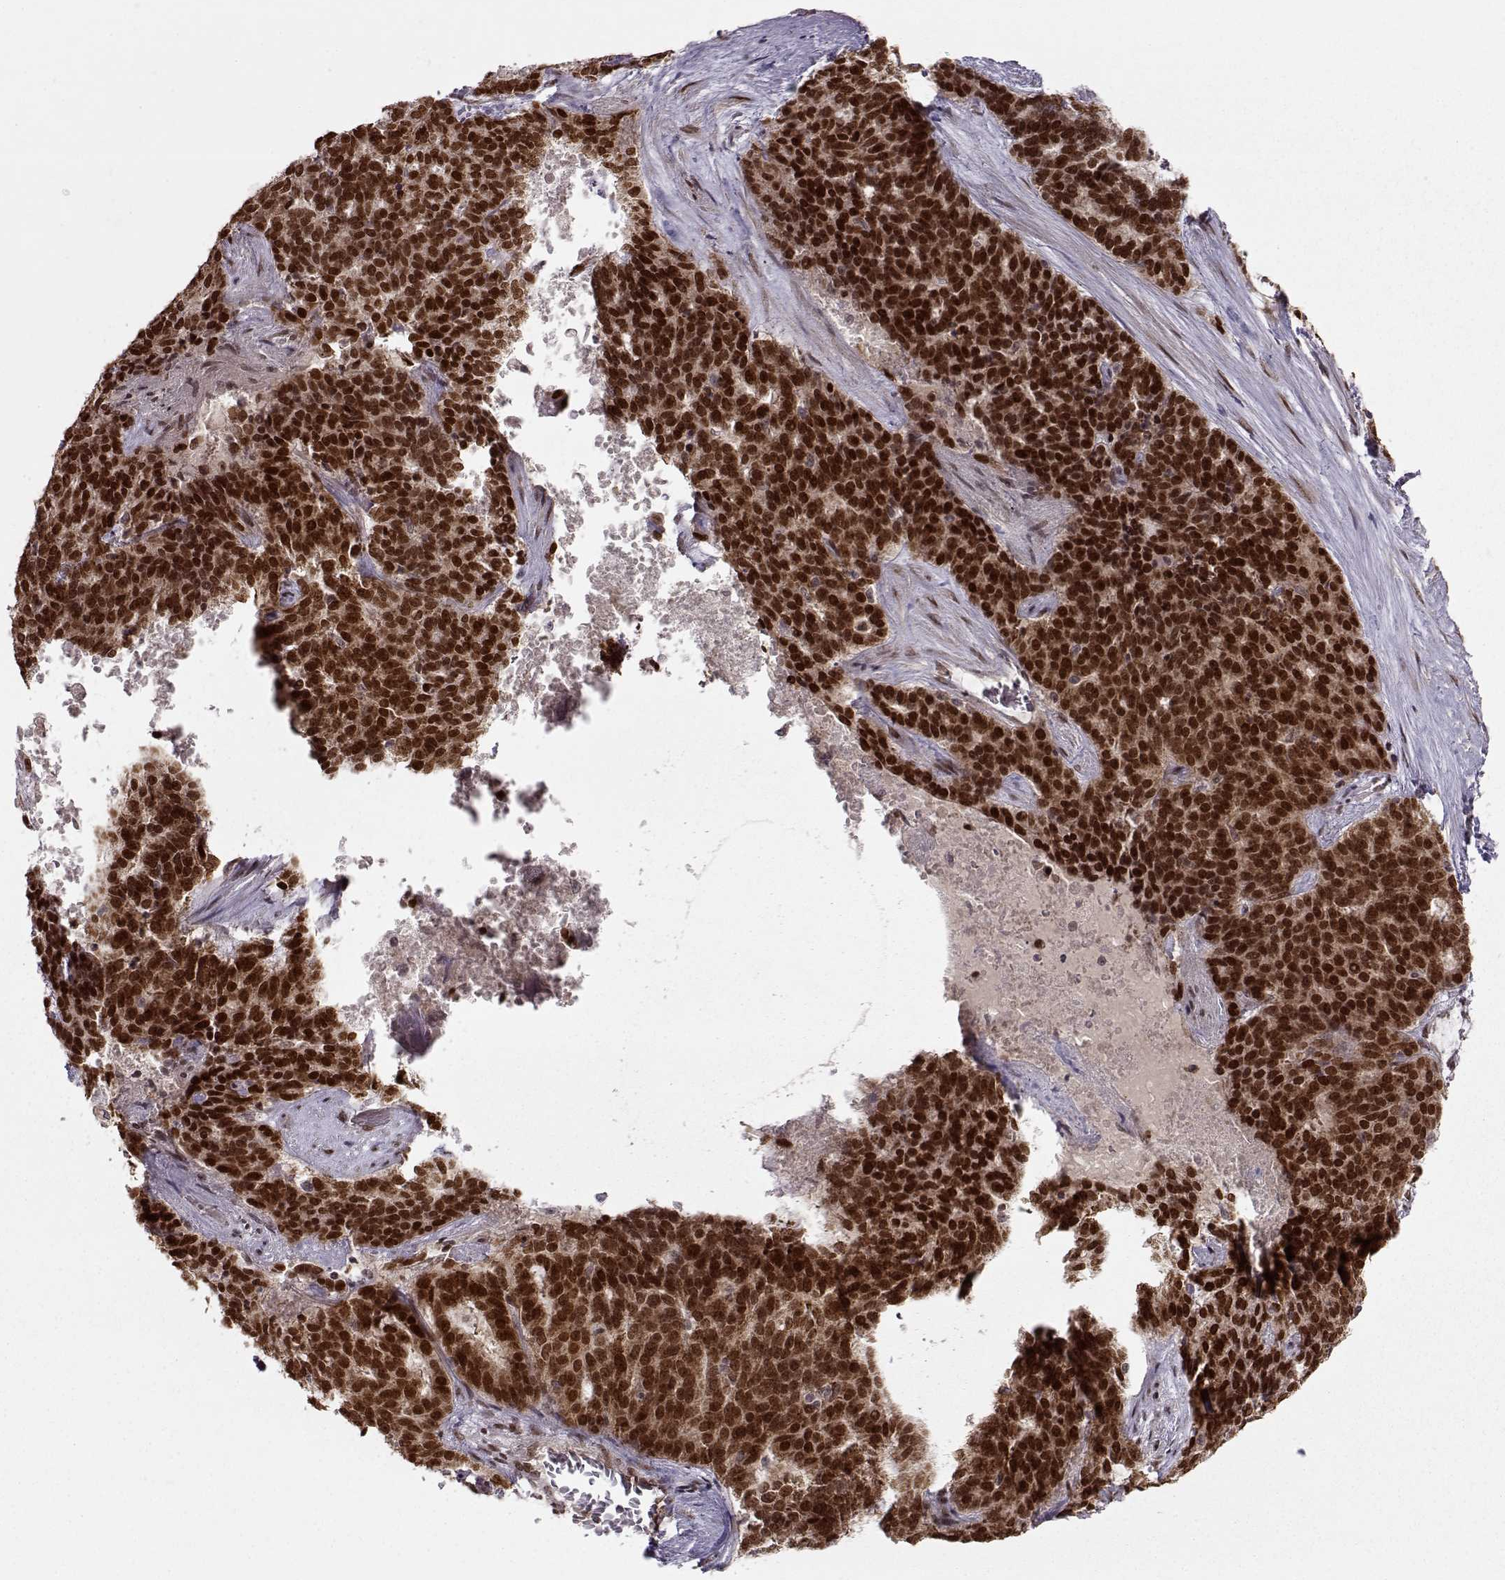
{"staining": {"intensity": "strong", "quantity": ">75%", "location": "cytoplasmic/membranous,nuclear"}, "tissue": "liver cancer", "cell_type": "Tumor cells", "image_type": "cancer", "snomed": [{"axis": "morphology", "description": "Cholangiocarcinoma"}, {"axis": "topography", "description": "Liver"}], "caption": "Brown immunohistochemical staining in human liver cancer exhibits strong cytoplasmic/membranous and nuclear staining in approximately >75% of tumor cells. The staining was performed using DAB (3,3'-diaminobenzidine) to visualize the protein expression in brown, while the nuclei were stained in blue with hematoxylin (Magnification: 20x).", "gene": "RAI1", "patient": {"sex": "female", "age": 47}}